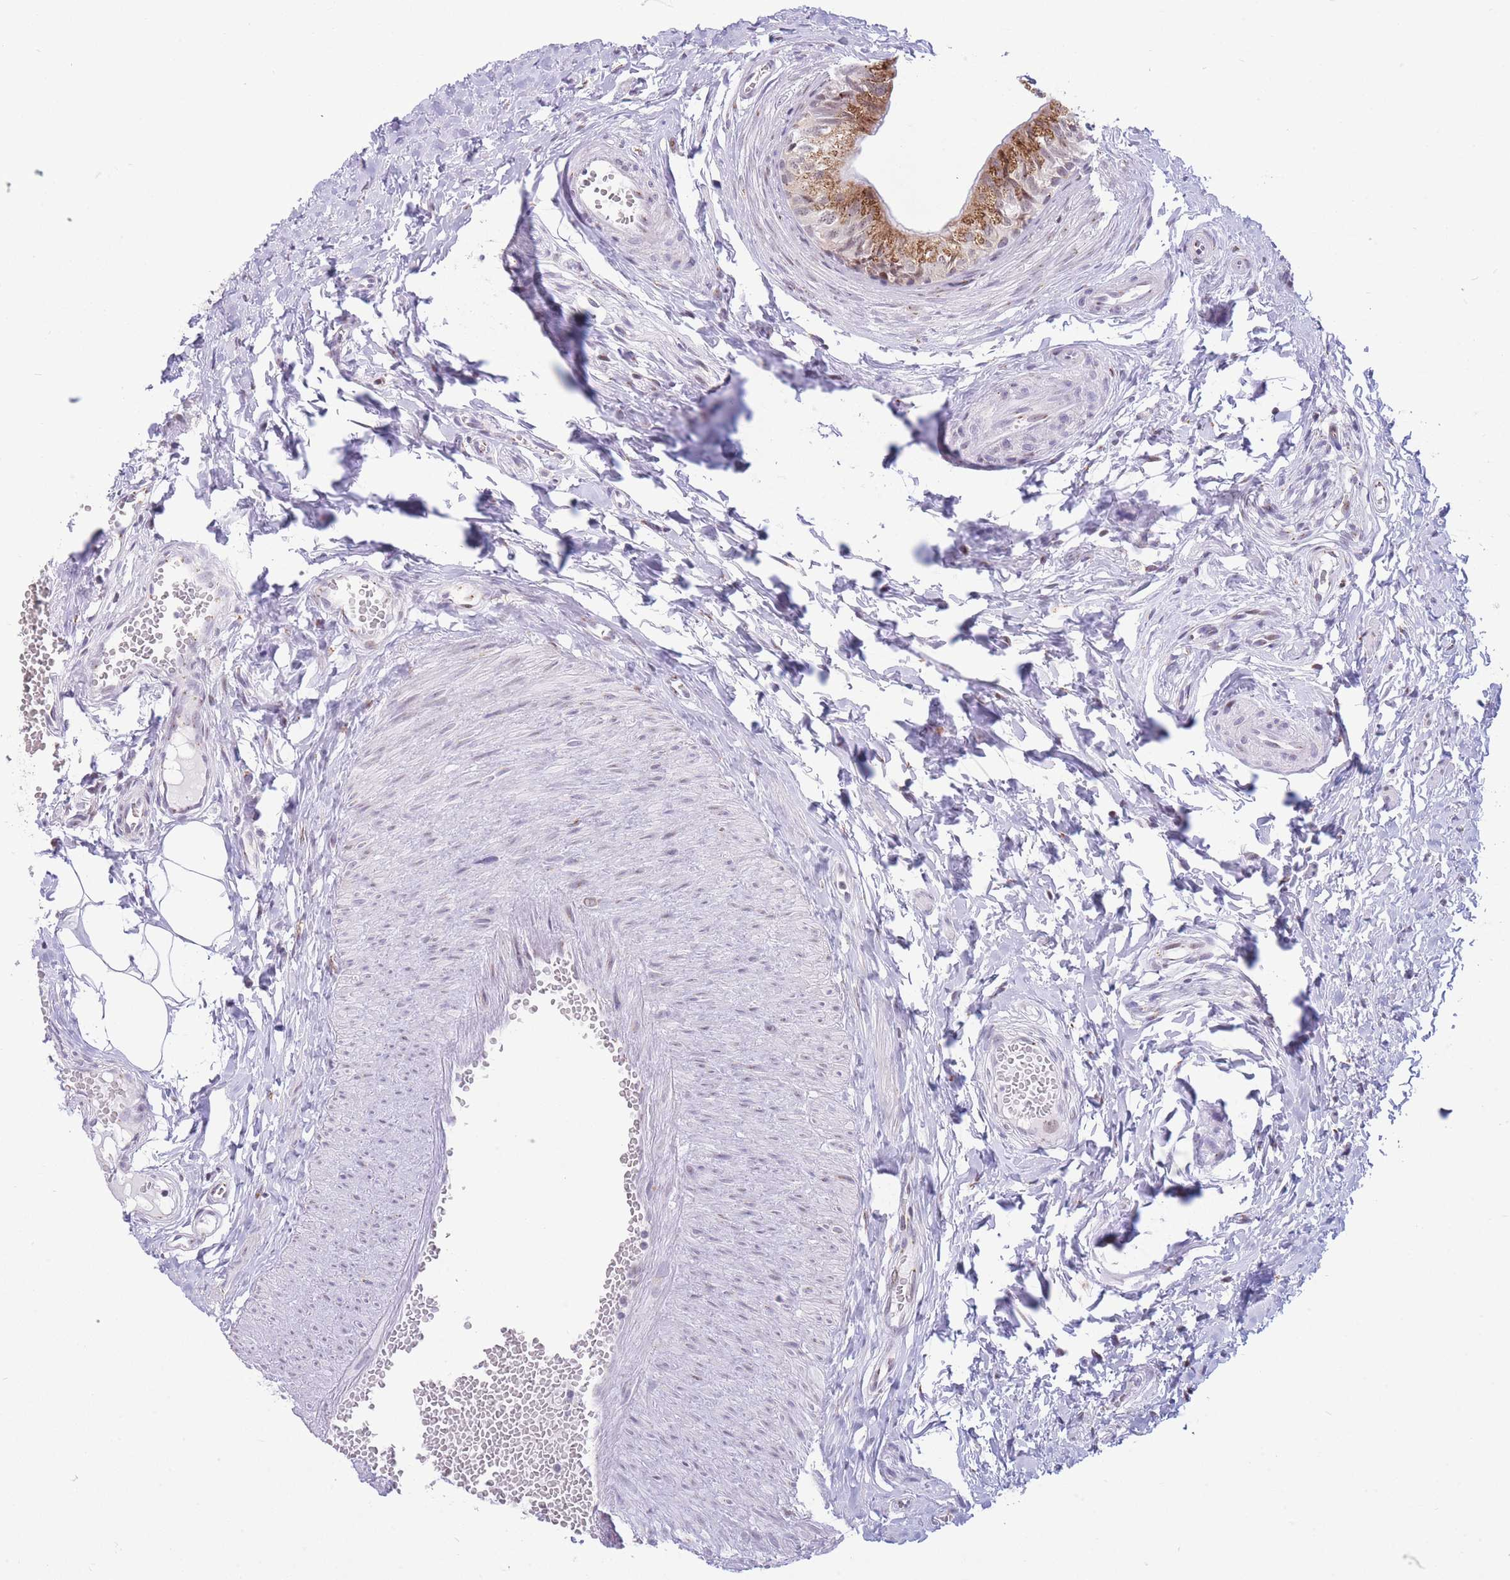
{"staining": {"intensity": "moderate", "quantity": ">75%", "location": "cytoplasmic/membranous,nuclear"}, "tissue": "epididymis", "cell_type": "Glandular cells", "image_type": "normal", "snomed": [{"axis": "morphology", "description": "Normal tissue, NOS"}, {"axis": "topography", "description": "Epididymis"}], "caption": "DAB immunohistochemical staining of benign epididymis displays moderate cytoplasmic/membranous,nuclear protein expression in about >75% of glandular cells.", "gene": "INO80C", "patient": {"sex": "male", "age": 37}}